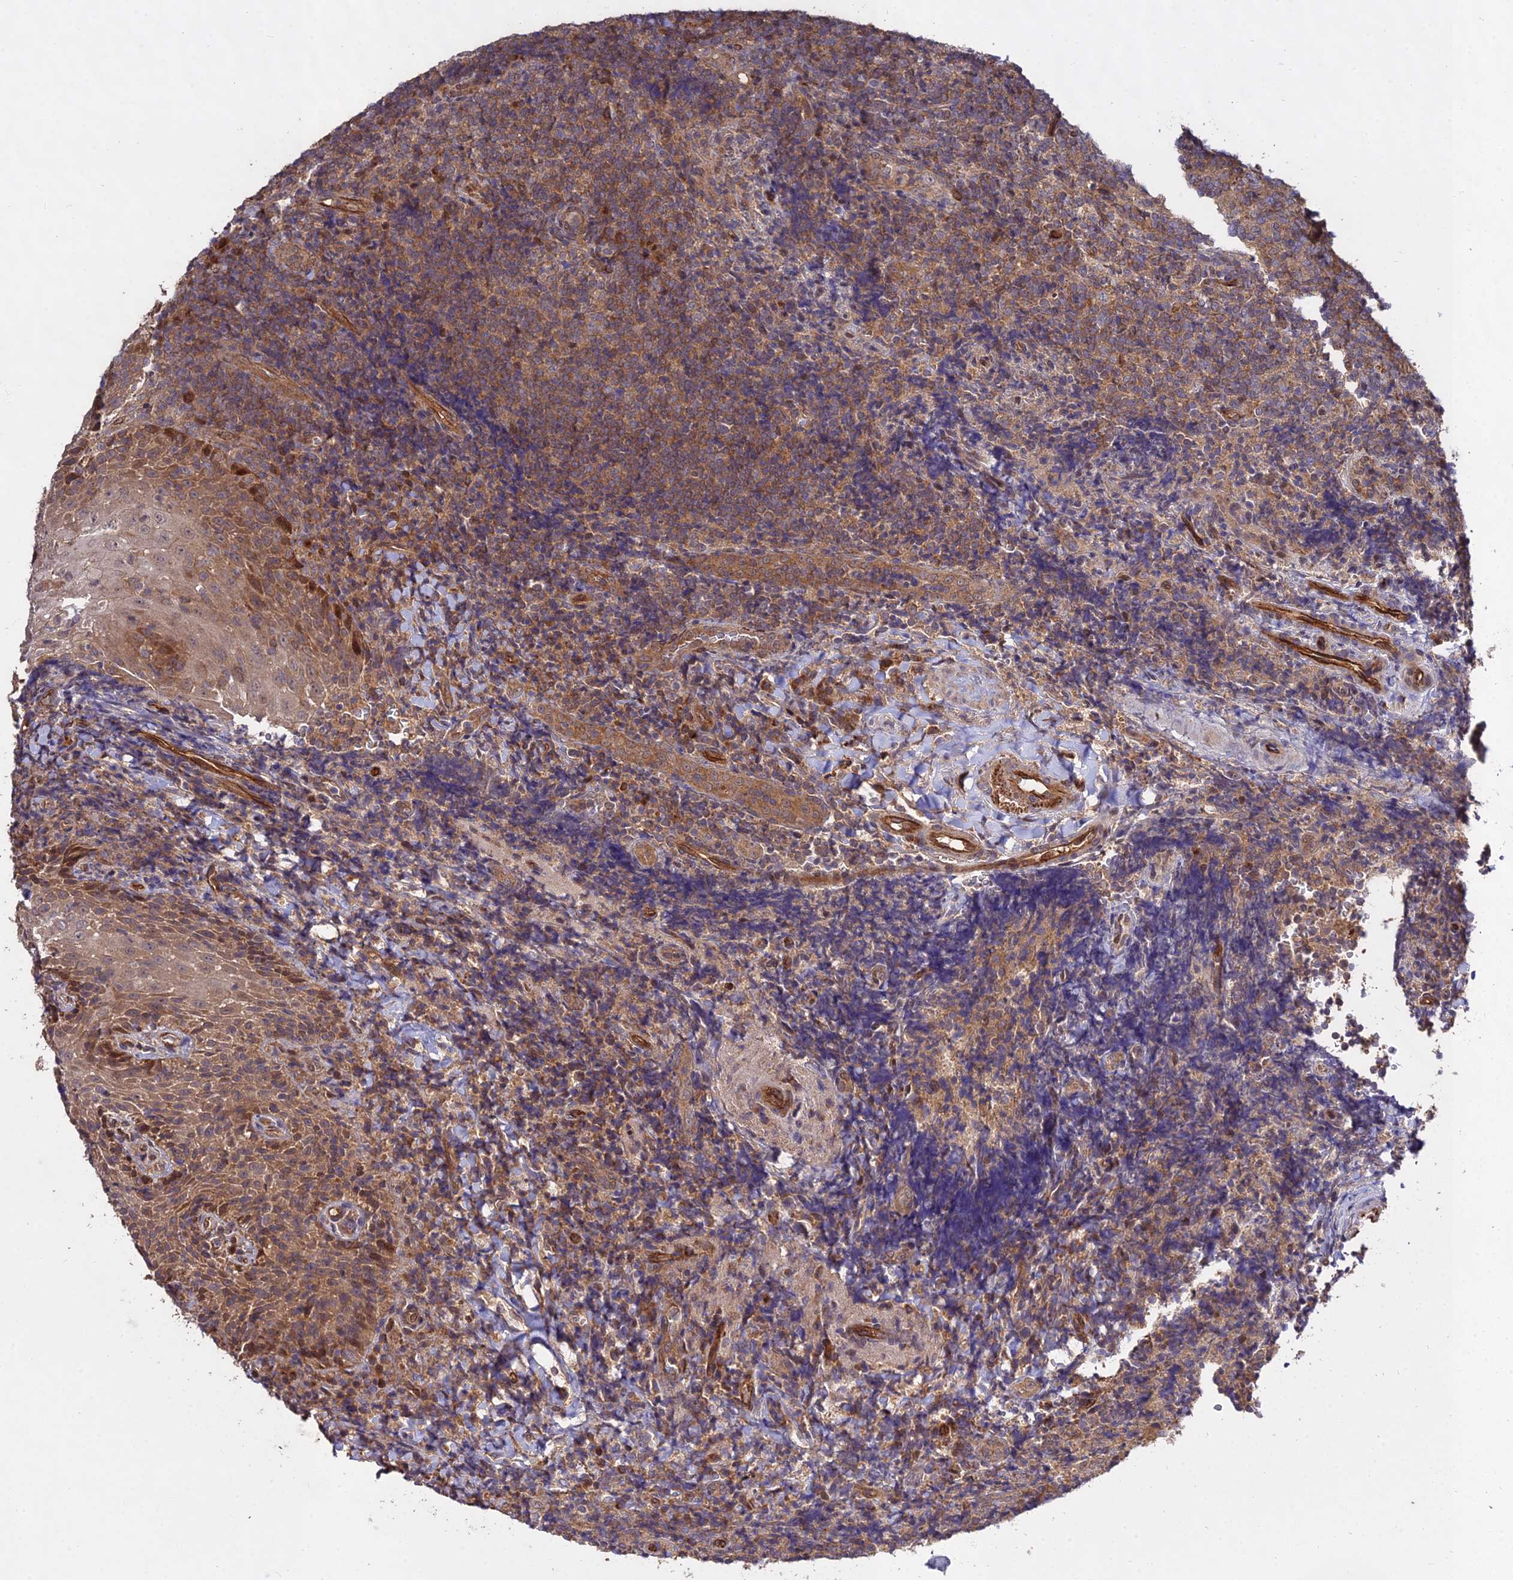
{"staining": {"intensity": "moderate", "quantity": "25%-75%", "location": "cytoplasmic/membranous"}, "tissue": "tonsil", "cell_type": "Germinal center cells", "image_type": "normal", "snomed": [{"axis": "morphology", "description": "Normal tissue, NOS"}, {"axis": "topography", "description": "Tonsil"}], "caption": "DAB (3,3'-diaminobenzidine) immunohistochemical staining of normal human tonsil reveals moderate cytoplasmic/membranous protein expression in approximately 25%-75% of germinal center cells.", "gene": "GRTP1", "patient": {"sex": "male", "age": 37}}